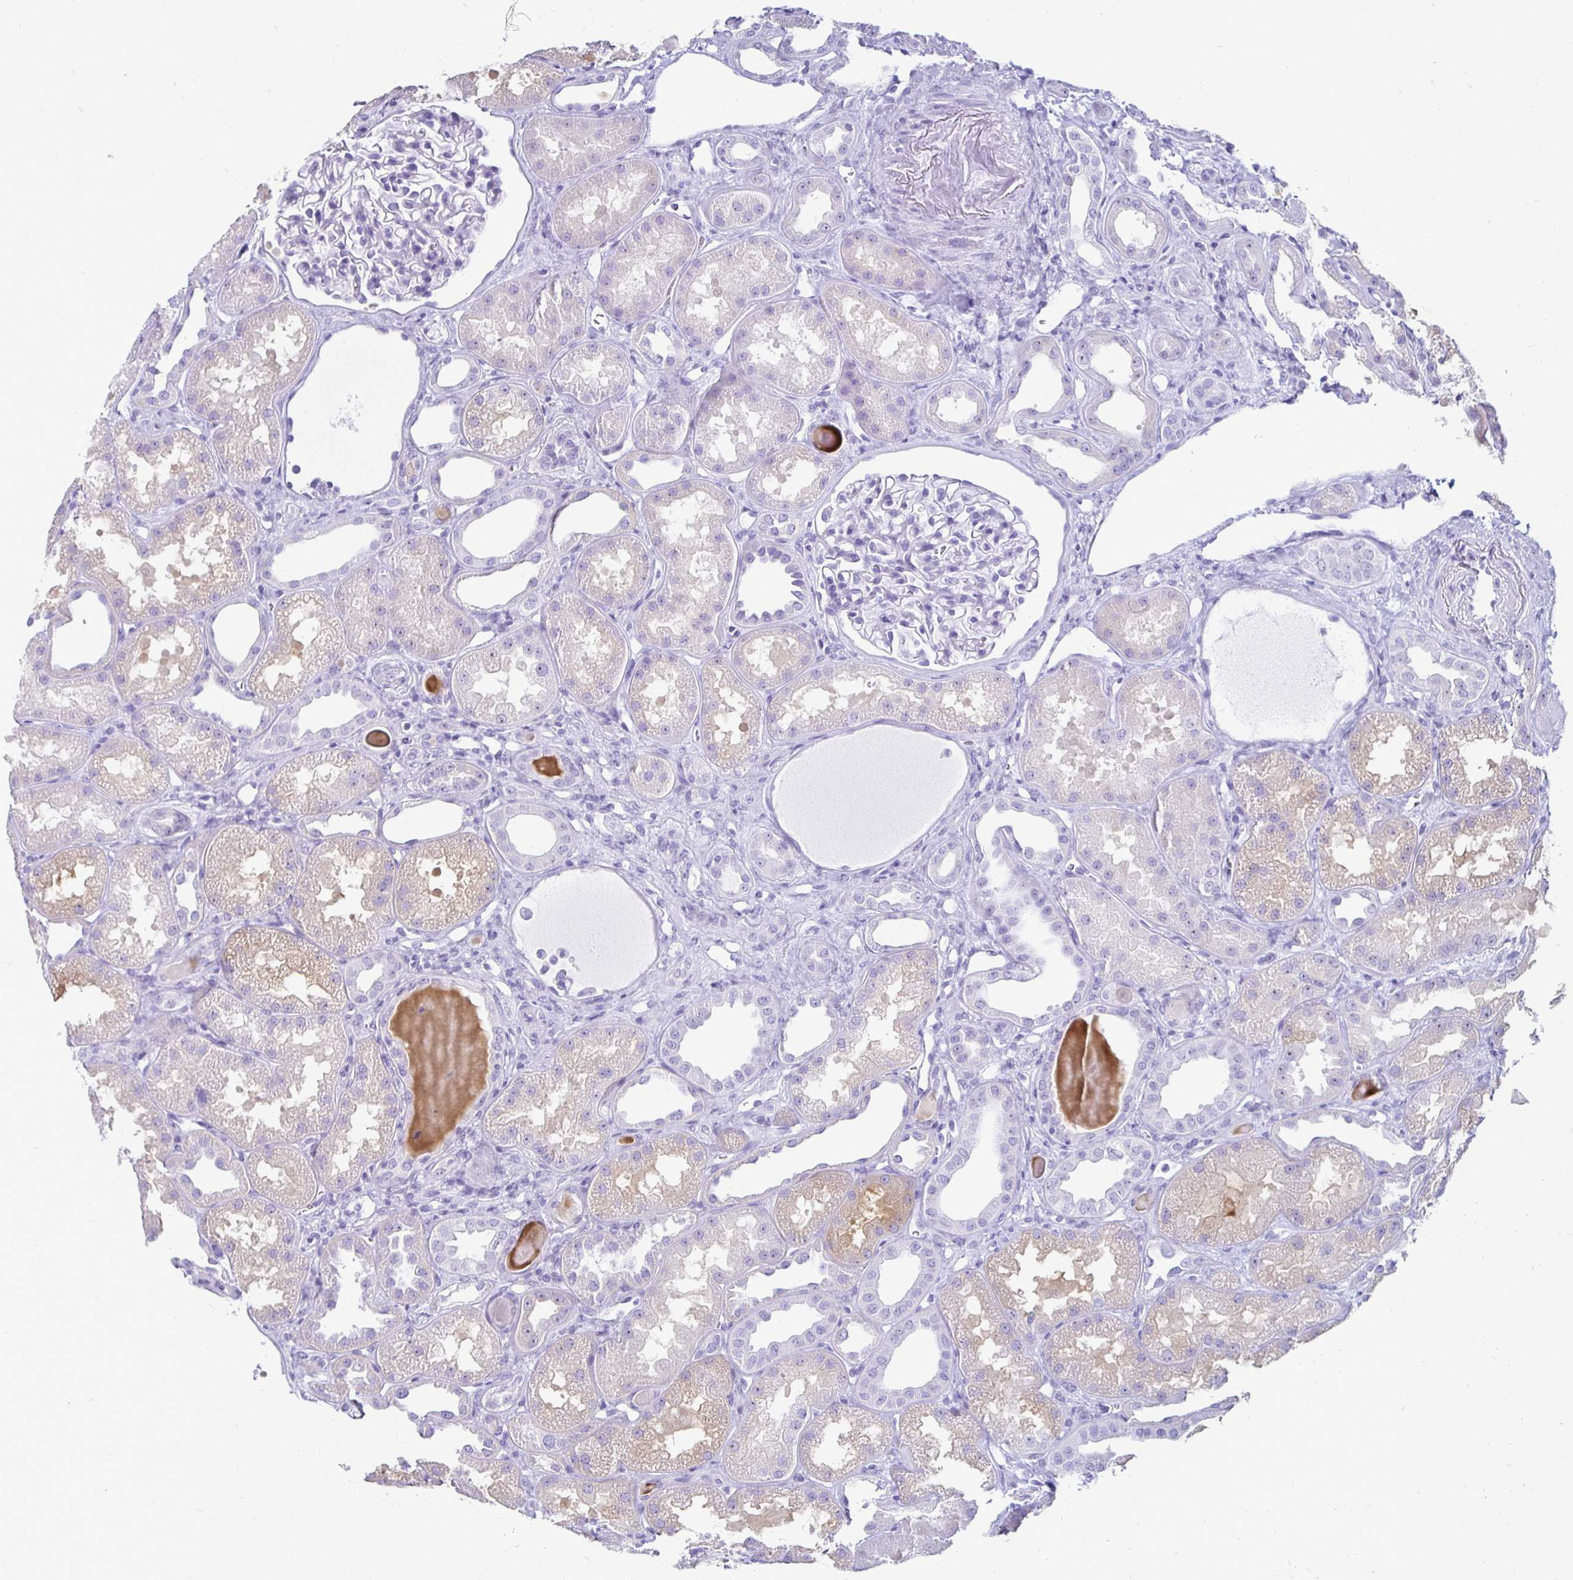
{"staining": {"intensity": "negative", "quantity": "none", "location": "none"}, "tissue": "kidney", "cell_type": "Cells in glomeruli", "image_type": "normal", "snomed": [{"axis": "morphology", "description": "Normal tissue, NOS"}, {"axis": "topography", "description": "Kidney"}], "caption": "Immunohistochemical staining of normal human kidney reveals no significant staining in cells in glomeruli.", "gene": "CST6", "patient": {"sex": "male", "age": 61}}